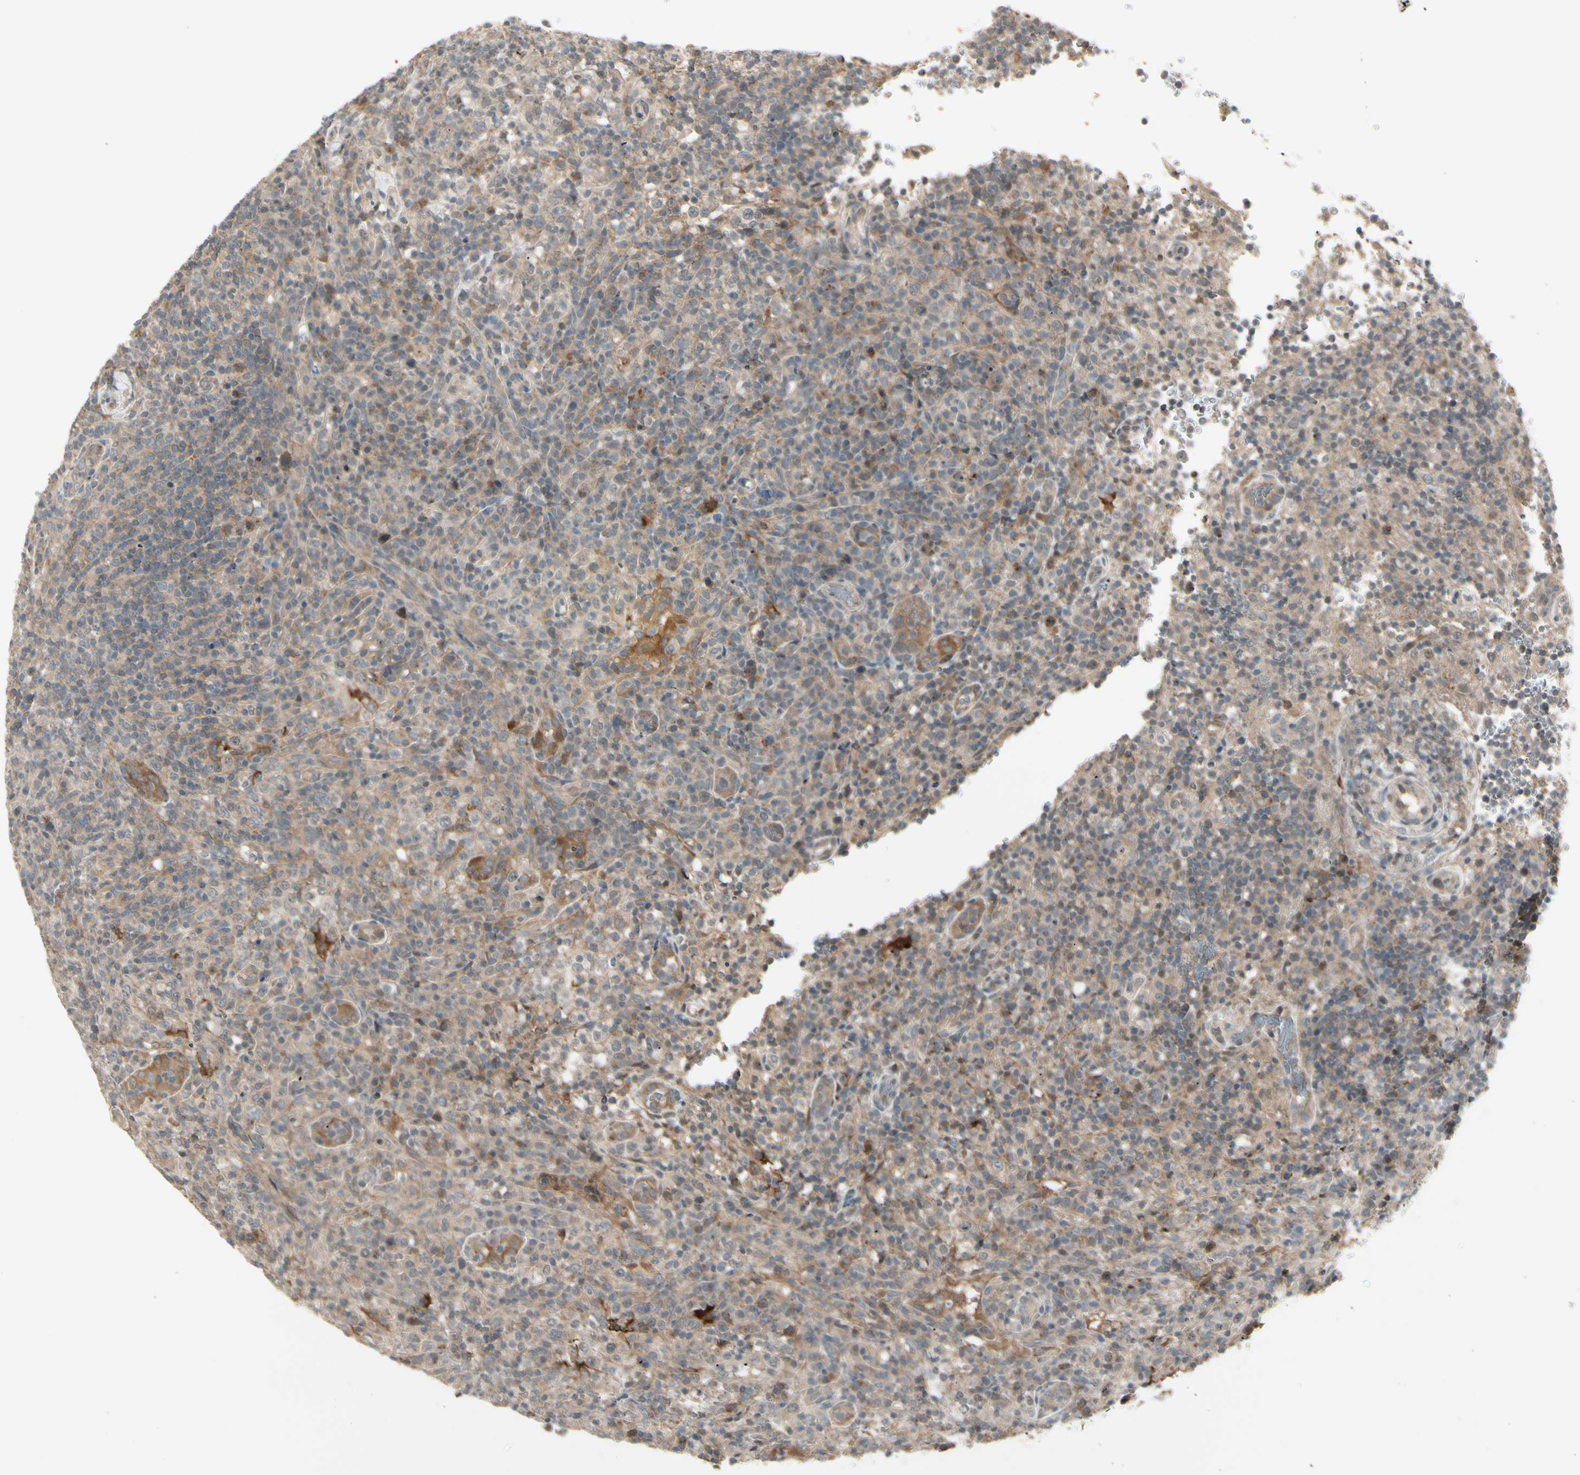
{"staining": {"intensity": "weak", "quantity": "25%-75%", "location": "cytoplasmic/membranous"}, "tissue": "lymphoma", "cell_type": "Tumor cells", "image_type": "cancer", "snomed": [{"axis": "morphology", "description": "Malignant lymphoma, non-Hodgkin's type, High grade"}, {"axis": "topography", "description": "Lymph node"}], "caption": "Human lymphoma stained with a protein marker reveals weak staining in tumor cells.", "gene": "FHDC1", "patient": {"sex": "female", "age": 76}}